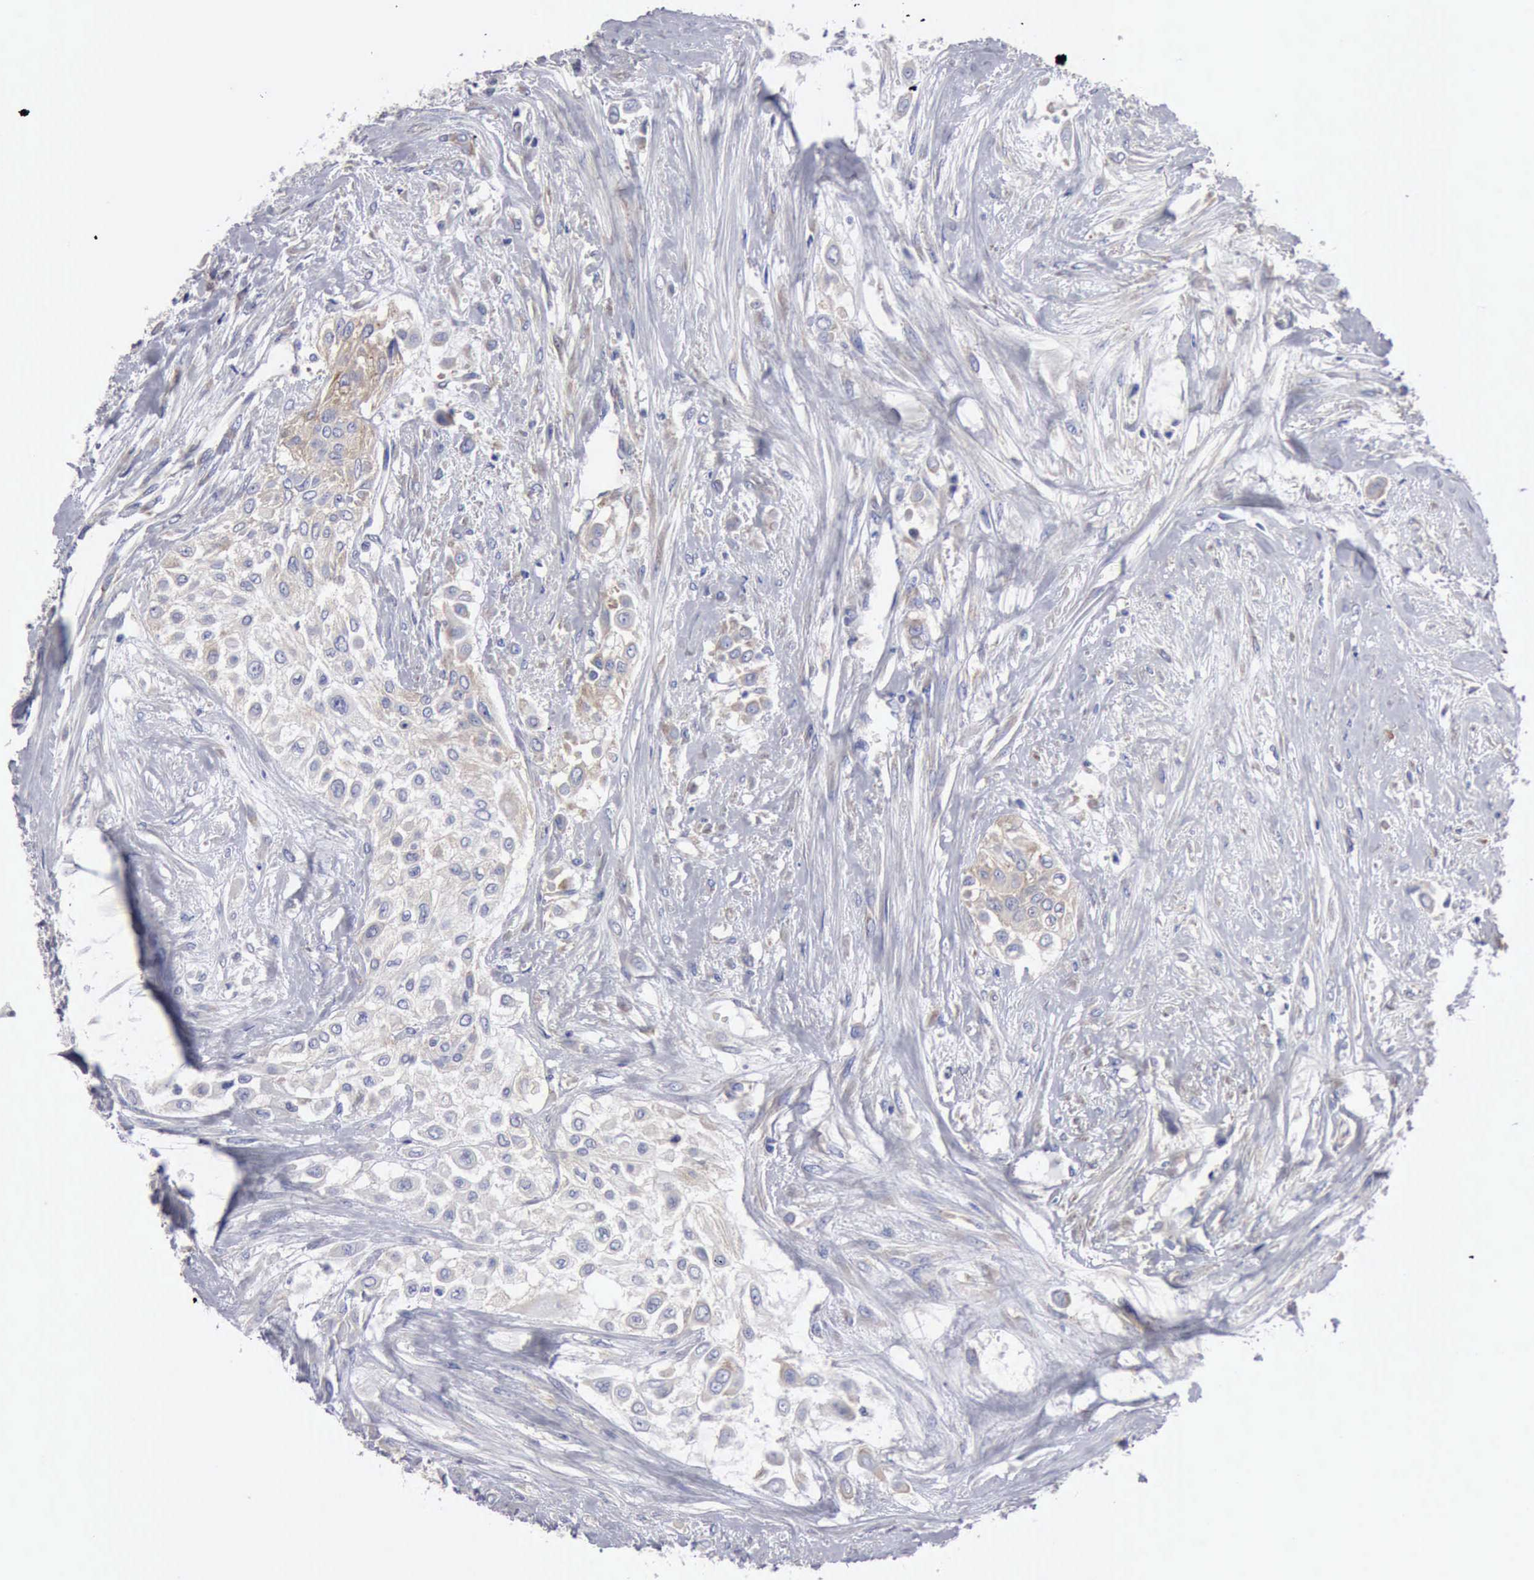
{"staining": {"intensity": "weak", "quantity": "<25%", "location": "cytoplasmic/membranous"}, "tissue": "urothelial cancer", "cell_type": "Tumor cells", "image_type": "cancer", "snomed": [{"axis": "morphology", "description": "Urothelial carcinoma, High grade"}, {"axis": "topography", "description": "Urinary bladder"}], "caption": "High-grade urothelial carcinoma stained for a protein using immunohistochemistry demonstrates no expression tumor cells.", "gene": "TXLNG", "patient": {"sex": "male", "age": 57}}